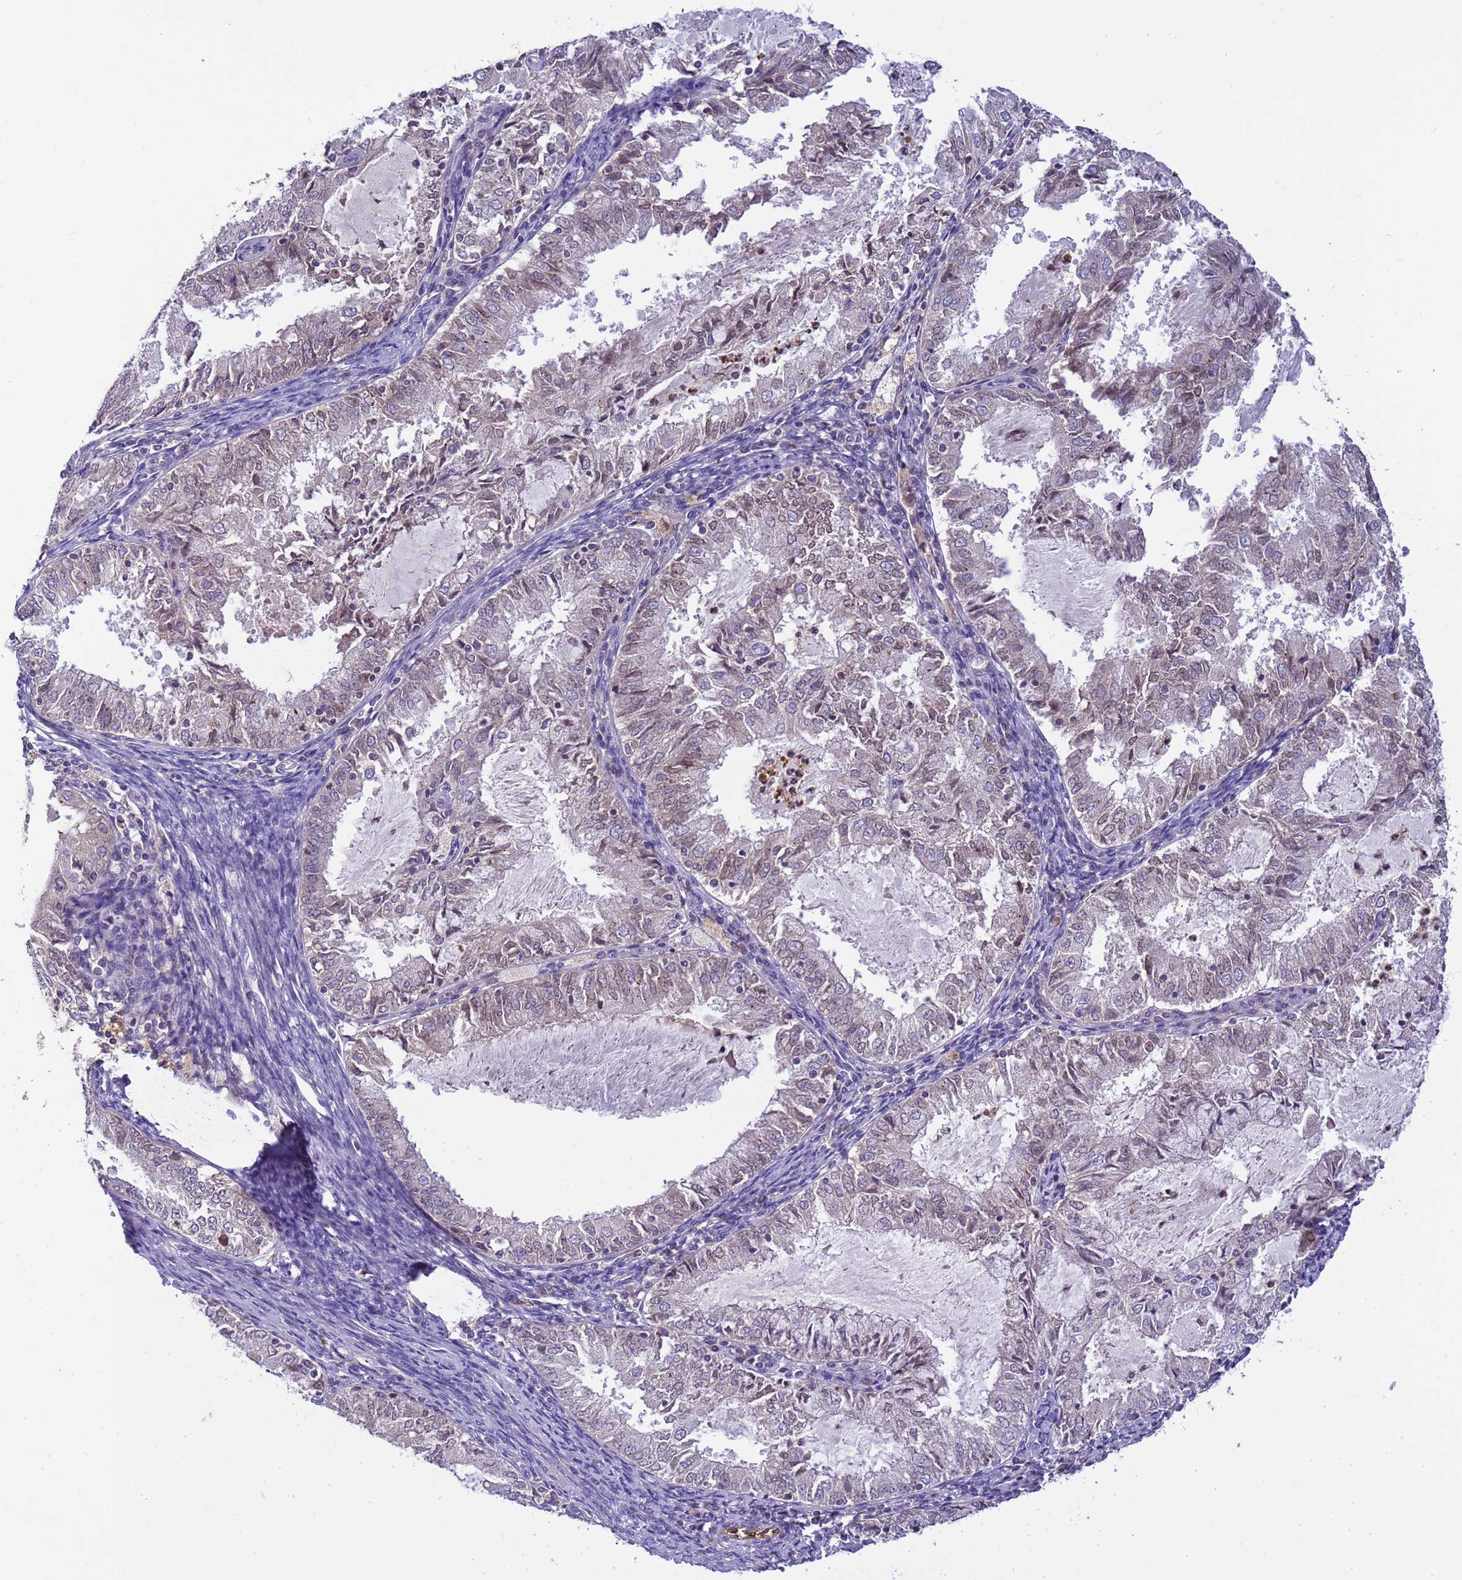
{"staining": {"intensity": "weak", "quantity": "25%-75%", "location": "nuclear"}, "tissue": "endometrial cancer", "cell_type": "Tumor cells", "image_type": "cancer", "snomed": [{"axis": "morphology", "description": "Adenocarcinoma, NOS"}, {"axis": "topography", "description": "Endometrium"}], "caption": "Immunohistochemistry of endometrial cancer reveals low levels of weak nuclear expression in approximately 25%-75% of tumor cells. (Brightfield microscopy of DAB IHC at high magnification).", "gene": "PLCXD3", "patient": {"sex": "female", "age": 57}}